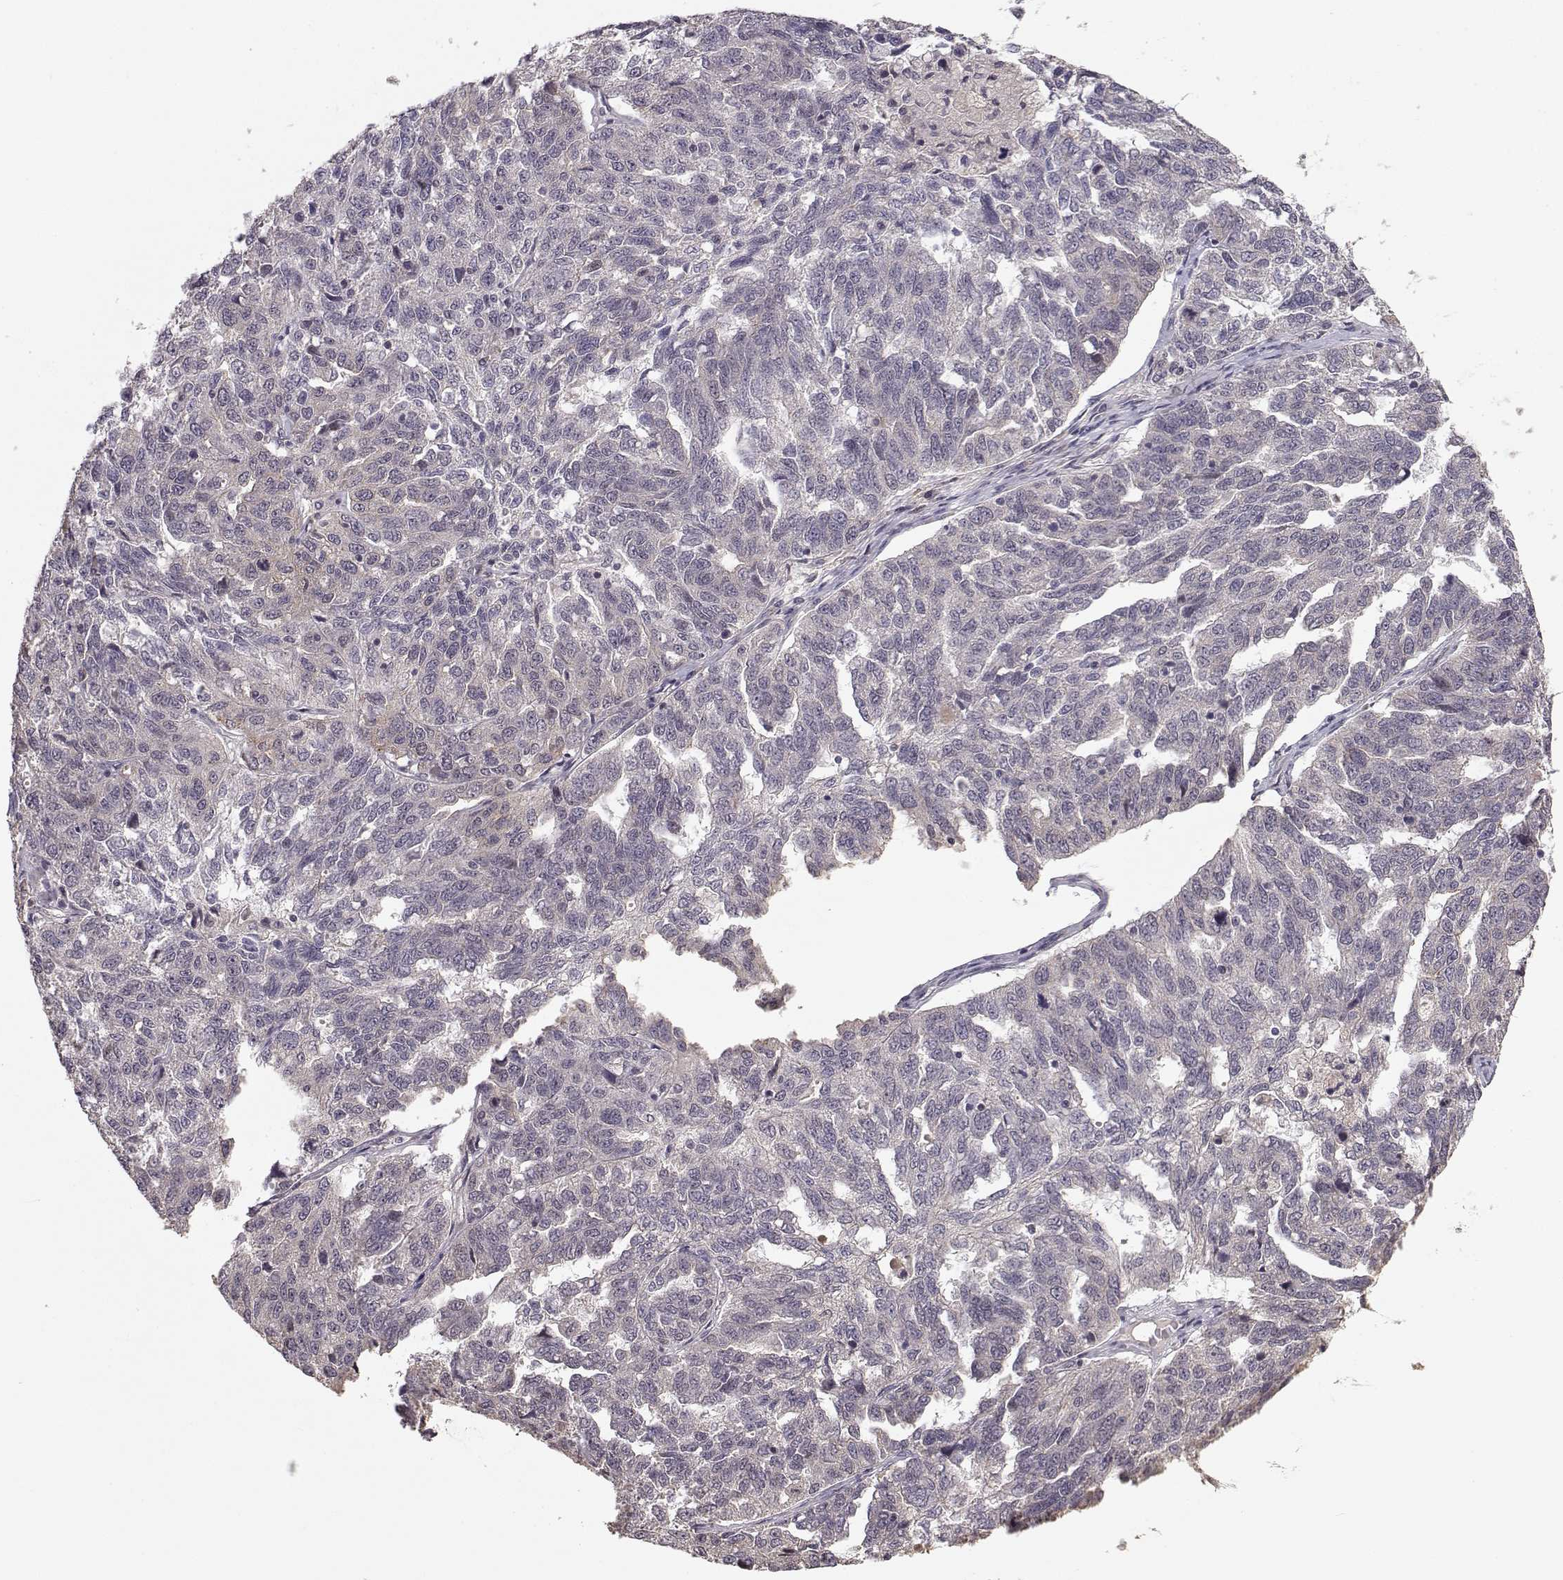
{"staining": {"intensity": "weak", "quantity": "<25%", "location": "cytoplasmic/membranous"}, "tissue": "ovarian cancer", "cell_type": "Tumor cells", "image_type": "cancer", "snomed": [{"axis": "morphology", "description": "Cystadenocarcinoma, serous, NOS"}, {"axis": "topography", "description": "Ovary"}], "caption": "Serous cystadenocarcinoma (ovarian) was stained to show a protein in brown. There is no significant positivity in tumor cells. (DAB immunohistochemistry, high magnification).", "gene": "PLEKHG3", "patient": {"sex": "female", "age": 71}}